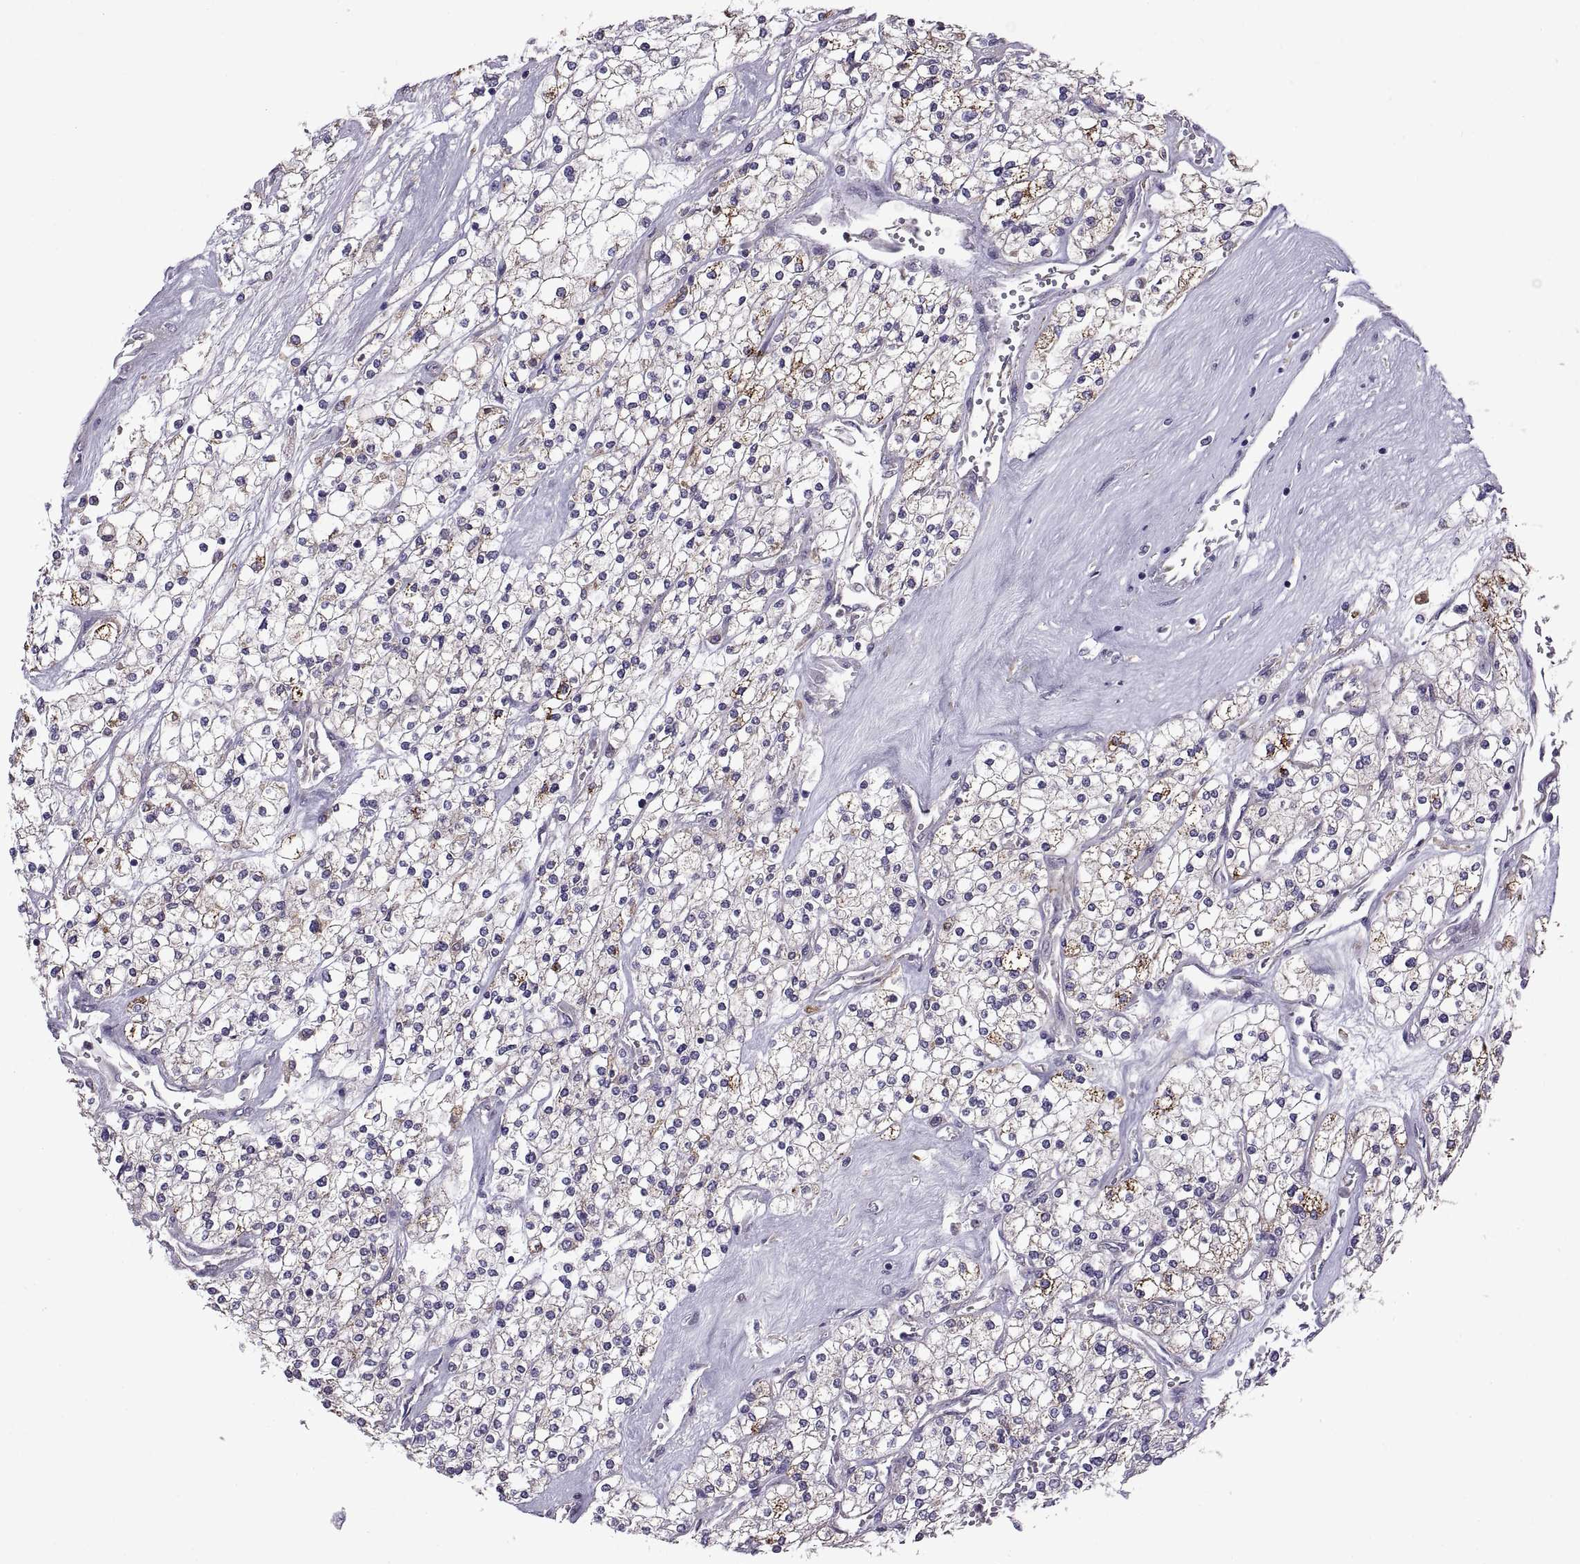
{"staining": {"intensity": "moderate", "quantity": "25%-75%", "location": "cytoplasmic/membranous"}, "tissue": "renal cancer", "cell_type": "Tumor cells", "image_type": "cancer", "snomed": [{"axis": "morphology", "description": "Adenocarcinoma, NOS"}, {"axis": "topography", "description": "Kidney"}], "caption": "Tumor cells display moderate cytoplasmic/membranous staining in approximately 25%-75% of cells in renal adenocarcinoma.", "gene": "ARSL", "patient": {"sex": "male", "age": 80}}